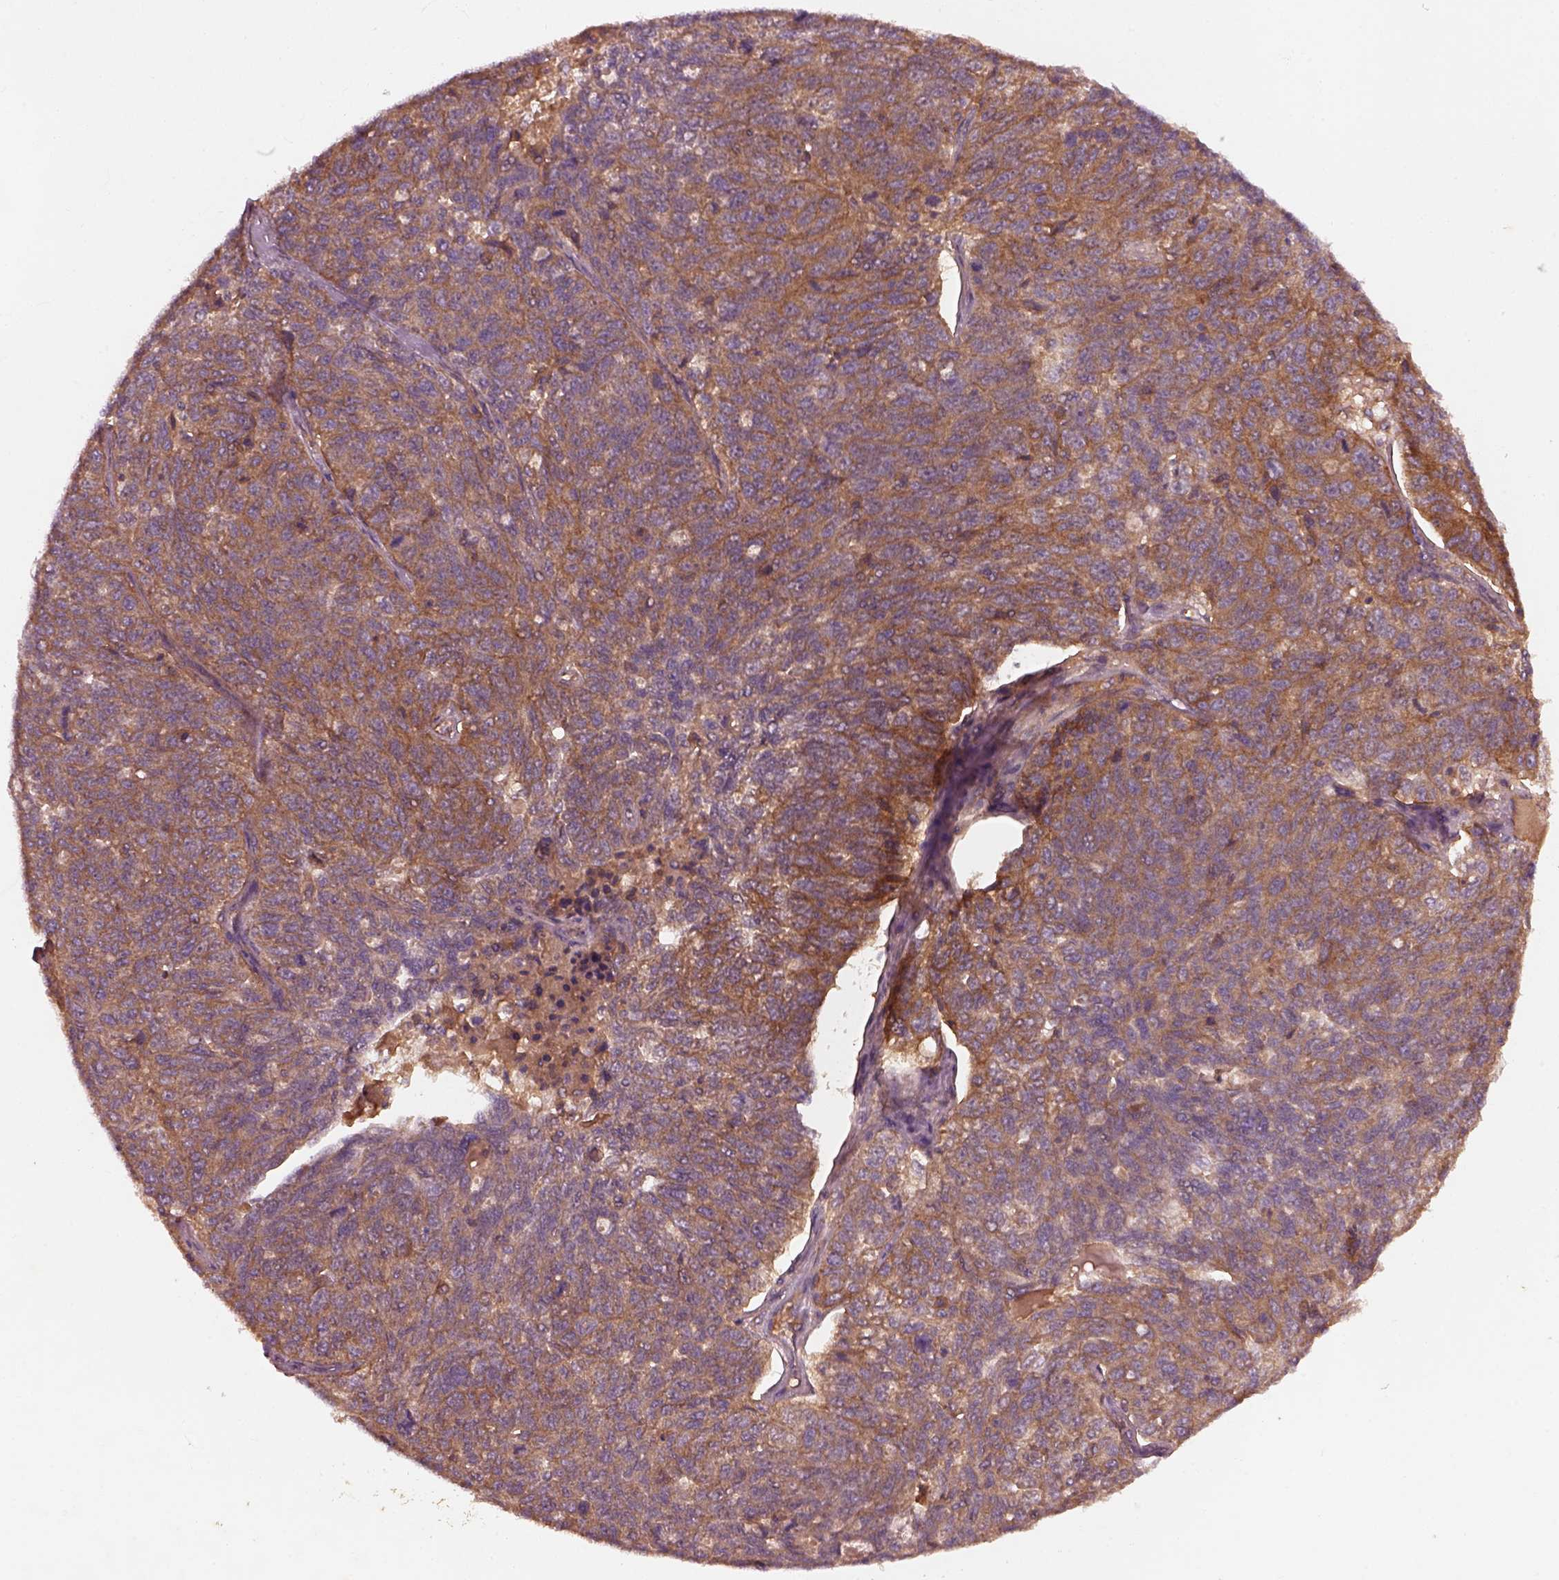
{"staining": {"intensity": "strong", "quantity": ">75%", "location": "cytoplasmic/membranous"}, "tissue": "ovarian cancer", "cell_type": "Tumor cells", "image_type": "cancer", "snomed": [{"axis": "morphology", "description": "Cystadenocarcinoma, serous, NOS"}, {"axis": "topography", "description": "Ovary"}], "caption": "Protein staining of ovarian cancer tissue demonstrates strong cytoplasmic/membranous positivity in approximately >75% of tumor cells.", "gene": "FAM234A", "patient": {"sex": "female", "age": 71}}